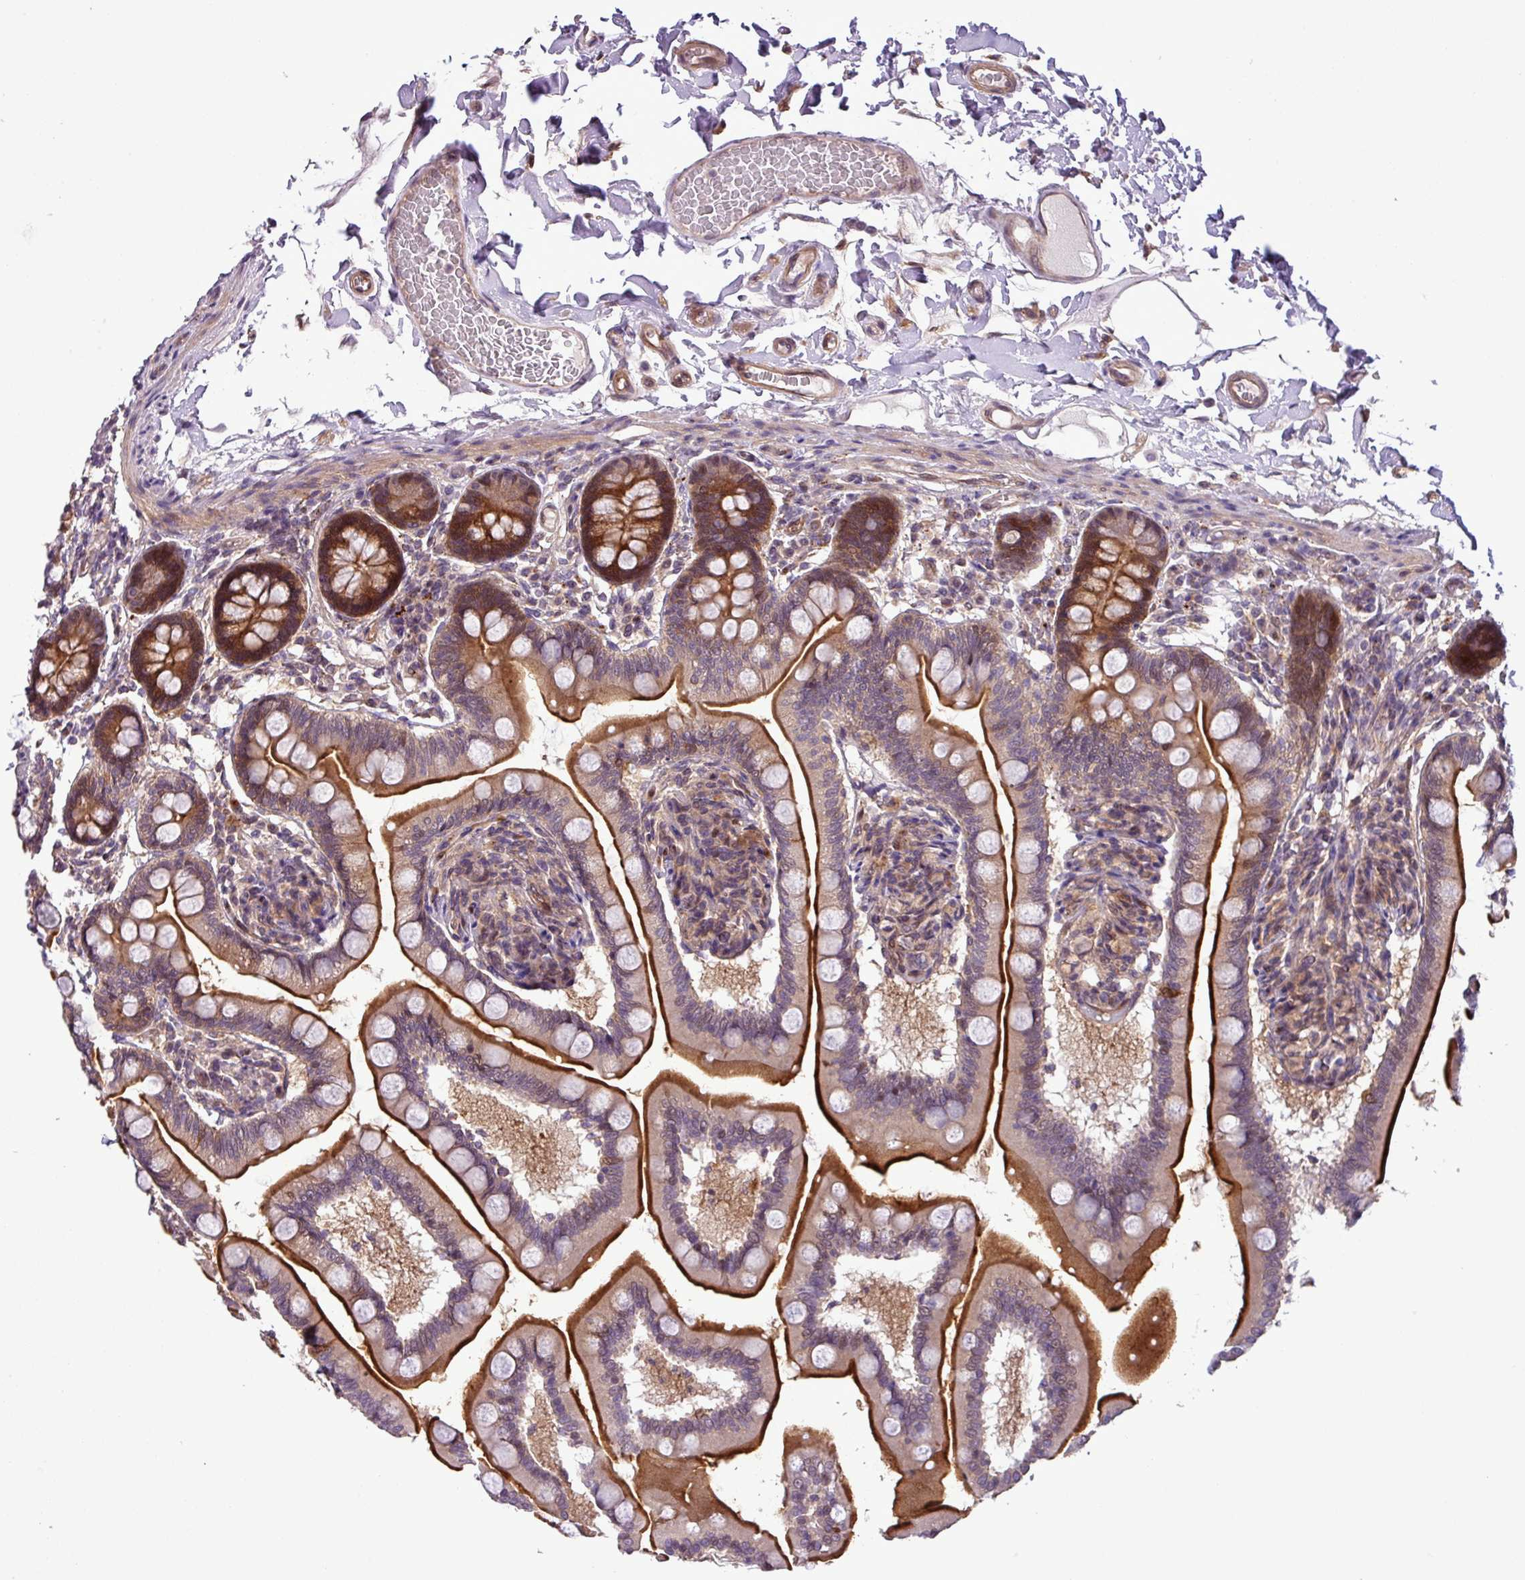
{"staining": {"intensity": "strong", "quantity": ">75%", "location": "cytoplasmic/membranous"}, "tissue": "small intestine", "cell_type": "Glandular cells", "image_type": "normal", "snomed": [{"axis": "morphology", "description": "Normal tissue, NOS"}, {"axis": "topography", "description": "Small intestine"}], "caption": "Approximately >75% of glandular cells in unremarkable small intestine display strong cytoplasmic/membranous protein staining as visualized by brown immunohistochemical staining.", "gene": "CARHSP1", "patient": {"sex": "female", "age": 64}}